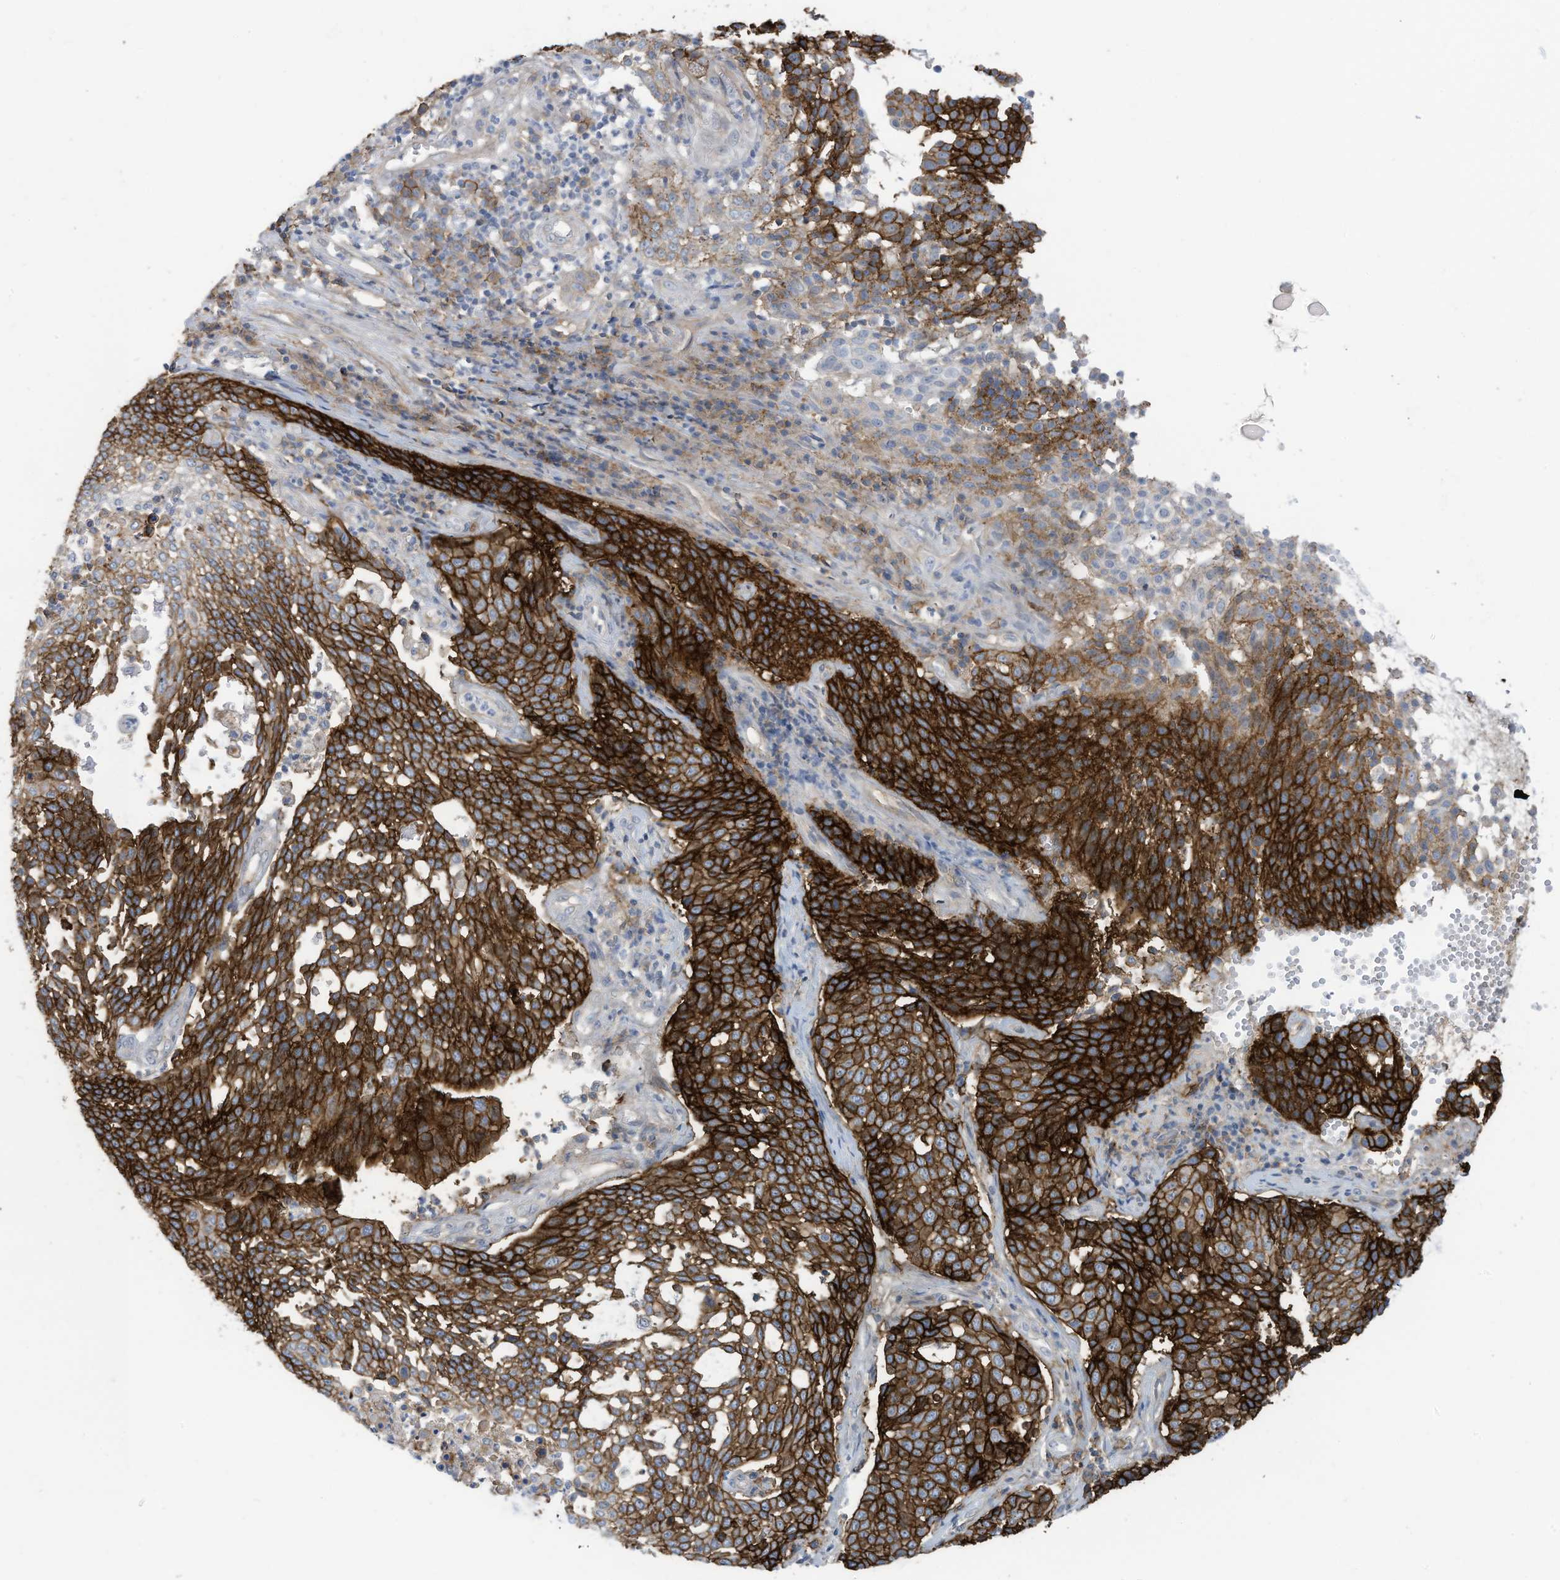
{"staining": {"intensity": "strong", "quantity": ">75%", "location": "cytoplasmic/membranous"}, "tissue": "cervical cancer", "cell_type": "Tumor cells", "image_type": "cancer", "snomed": [{"axis": "morphology", "description": "Squamous cell carcinoma, NOS"}, {"axis": "topography", "description": "Cervix"}], "caption": "Human squamous cell carcinoma (cervical) stained with a brown dye exhibits strong cytoplasmic/membranous positive expression in about >75% of tumor cells.", "gene": "SLC1A5", "patient": {"sex": "female", "age": 34}}